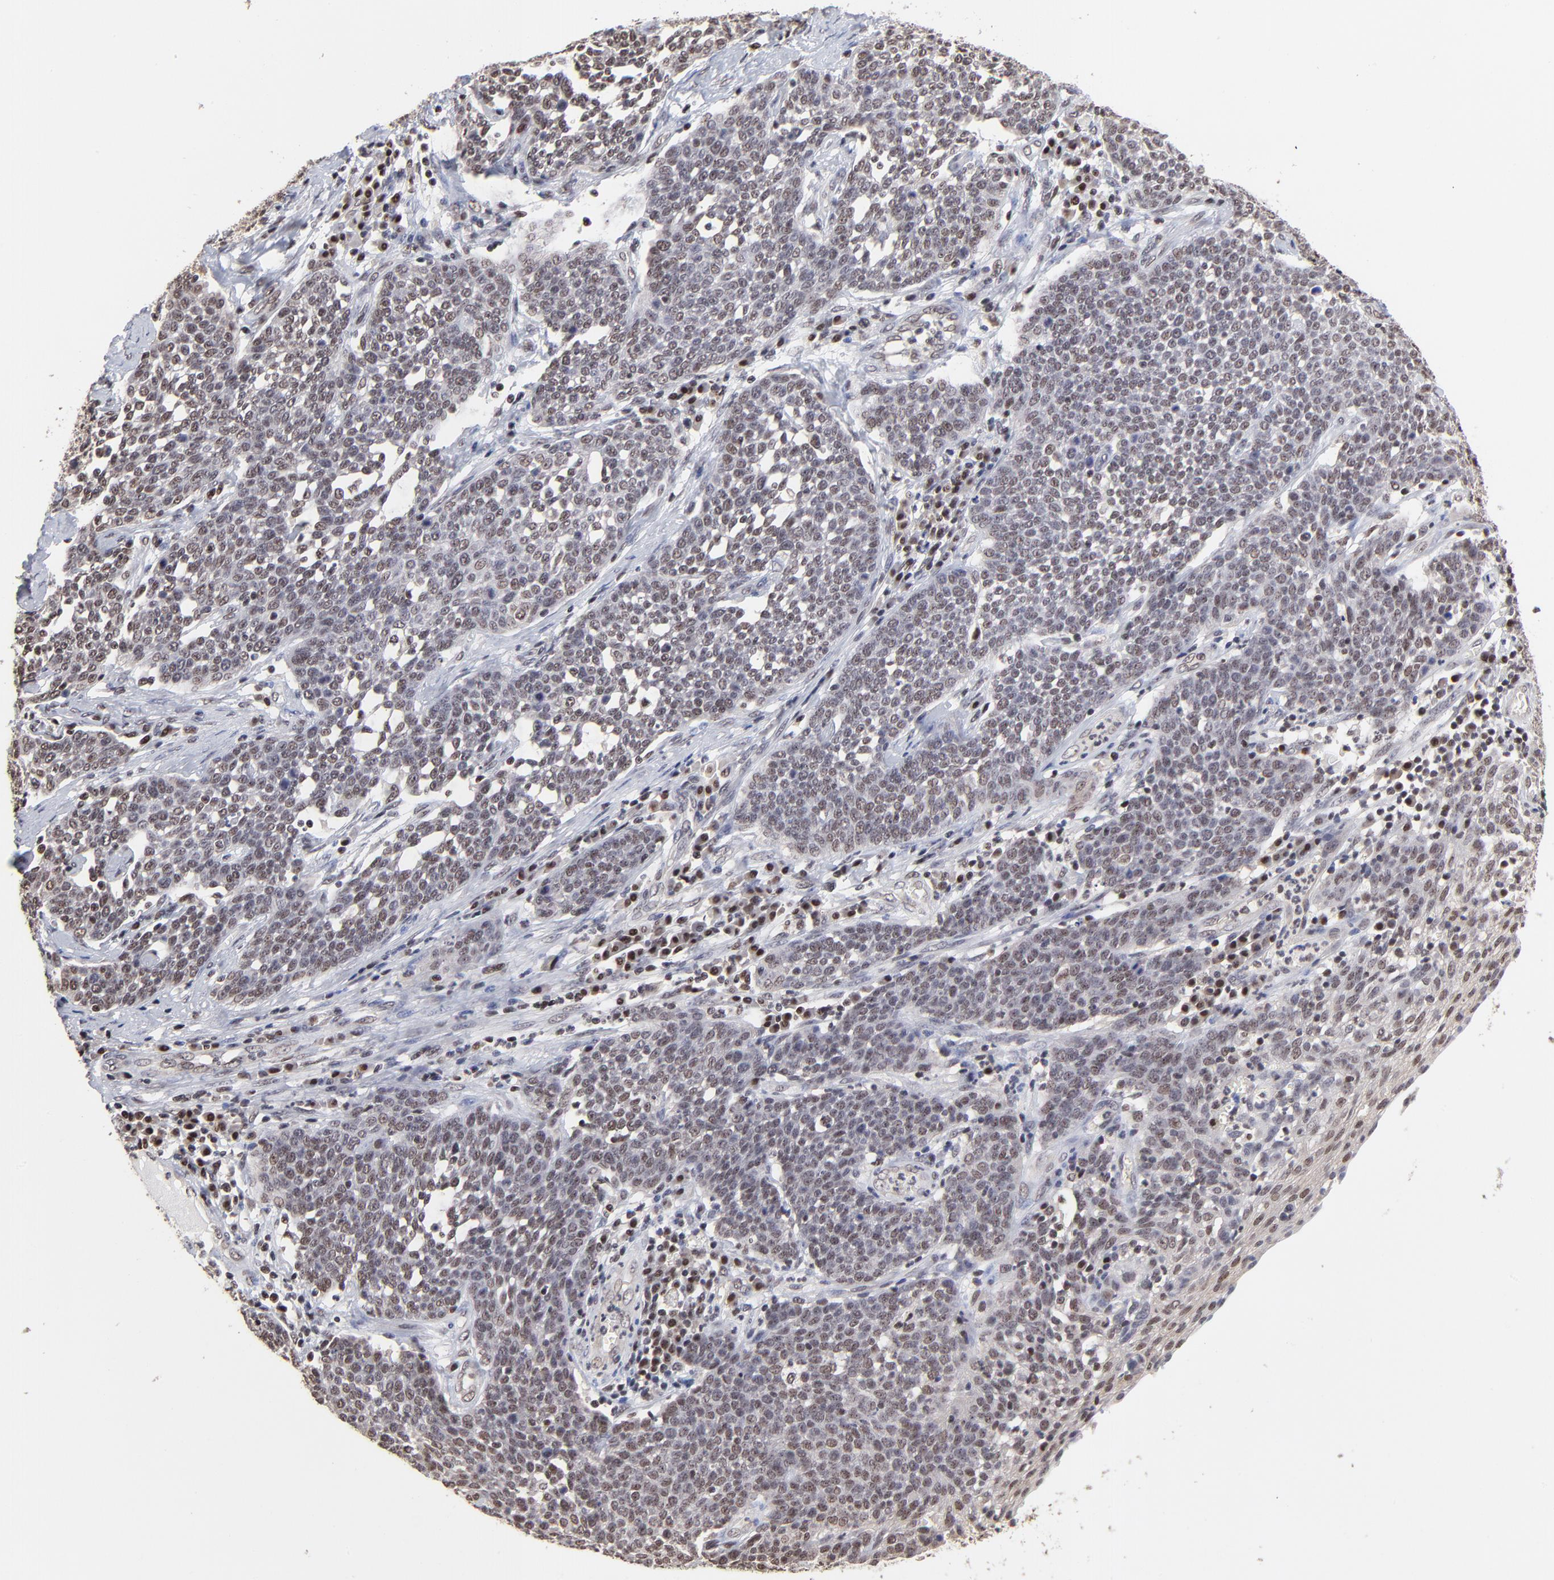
{"staining": {"intensity": "weak", "quantity": ">75%", "location": "nuclear"}, "tissue": "cervical cancer", "cell_type": "Tumor cells", "image_type": "cancer", "snomed": [{"axis": "morphology", "description": "Squamous cell carcinoma, NOS"}, {"axis": "topography", "description": "Cervix"}], "caption": "Protein expression analysis of cervical cancer (squamous cell carcinoma) shows weak nuclear expression in about >75% of tumor cells.", "gene": "DSN1", "patient": {"sex": "female", "age": 34}}